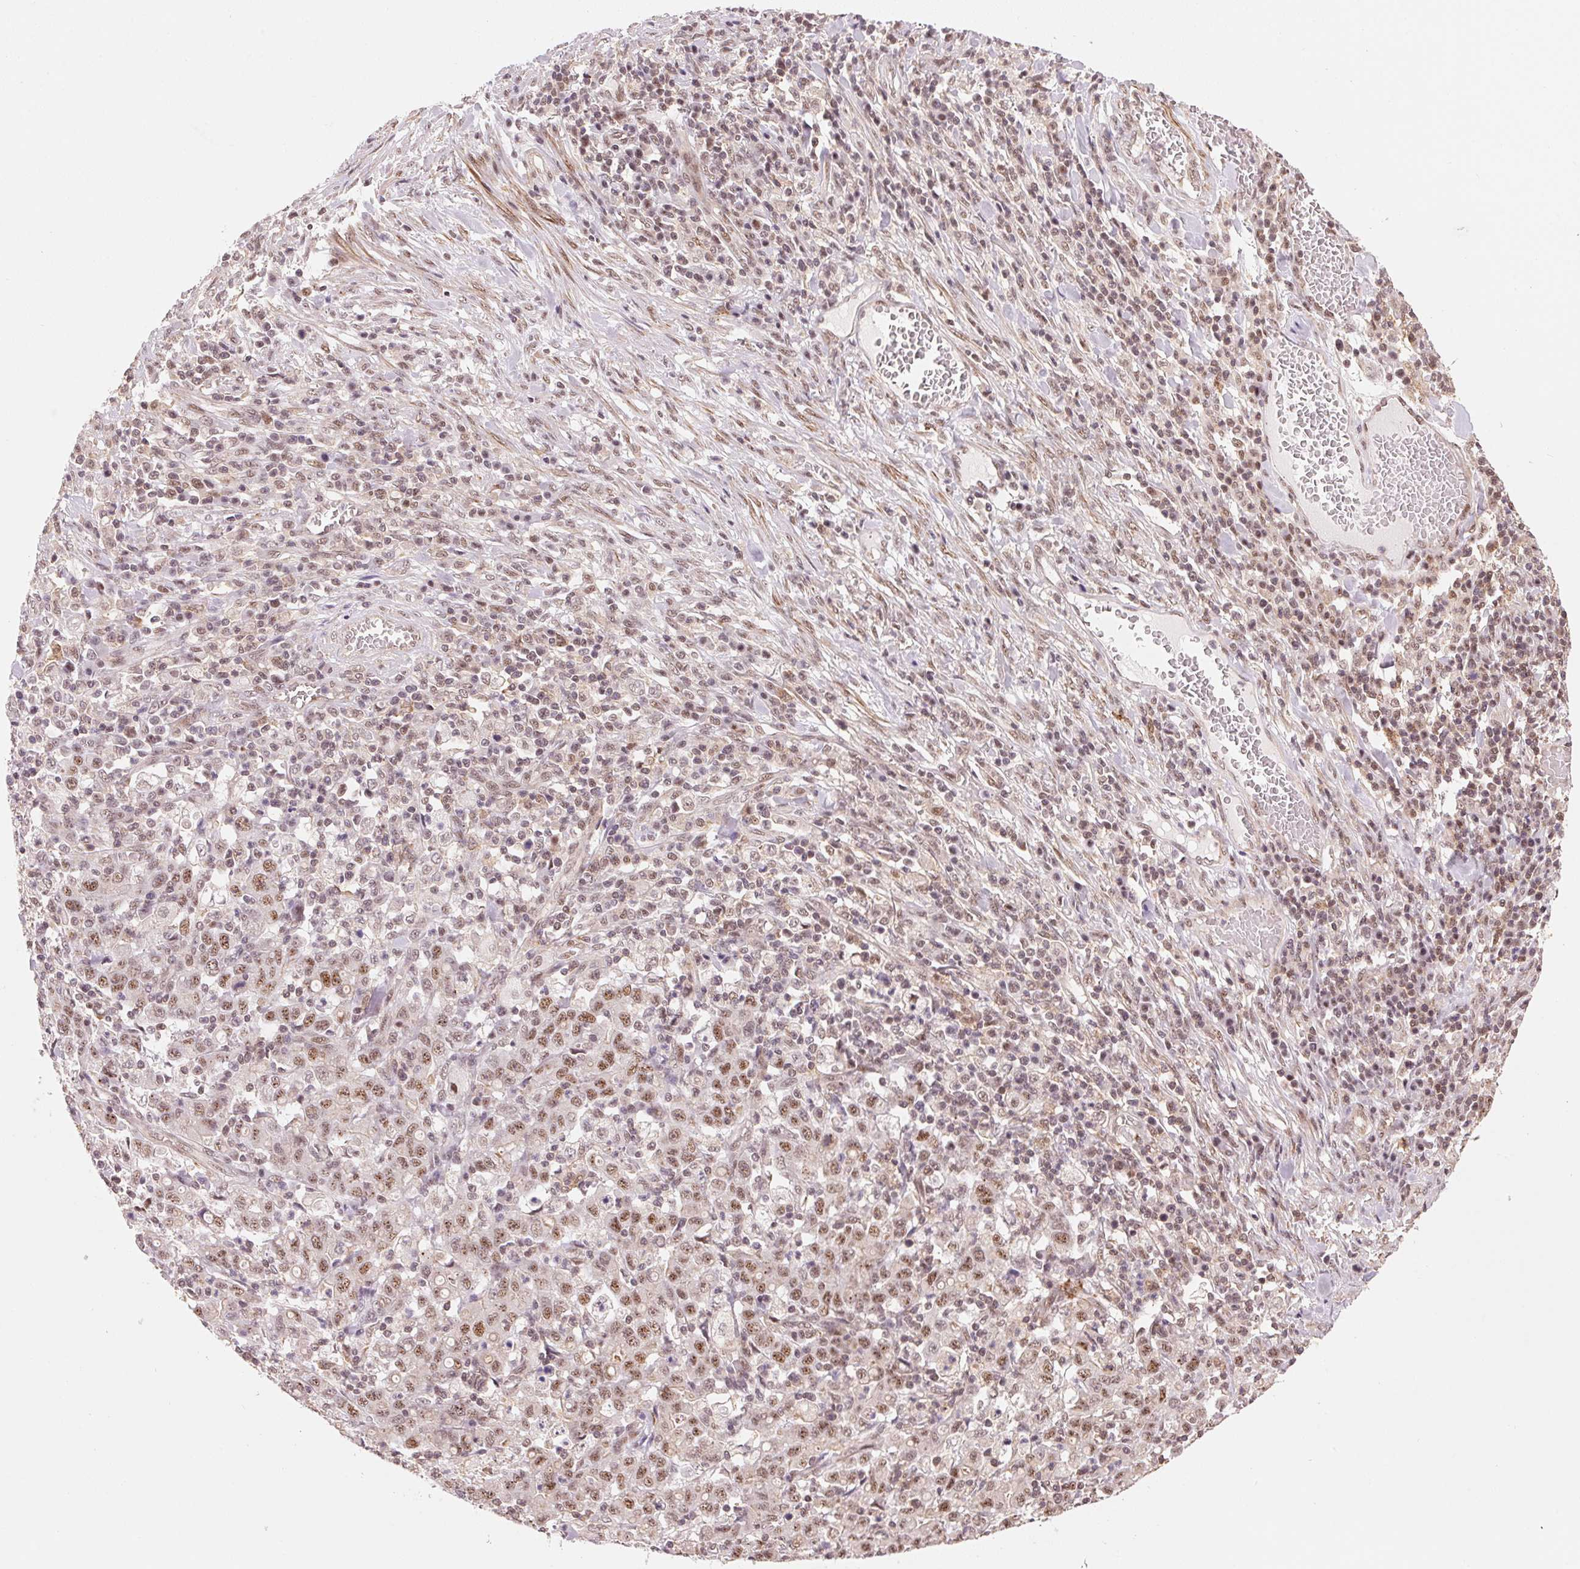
{"staining": {"intensity": "moderate", "quantity": "25%-75%", "location": "nuclear"}, "tissue": "stomach cancer", "cell_type": "Tumor cells", "image_type": "cancer", "snomed": [{"axis": "morphology", "description": "Adenocarcinoma, NOS"}, {"axis": "topography", "description": "Stomach, upper"}], "caption": "Immunohistochemistry (IHC) staining of stomach cancer, which reveals medium levels of moderate nuclear positivity in about 25%-75% of tumor cells indicating moderate nuclear protein positivity. The staining was performed using DAB (3,3'-diaminobenzidine) (brown) for protein detection and nuclei were counterstained in hematoxylin (blue).", "gene": "HNRNPDL", "patient": {"sex": "male", "age": 69}}